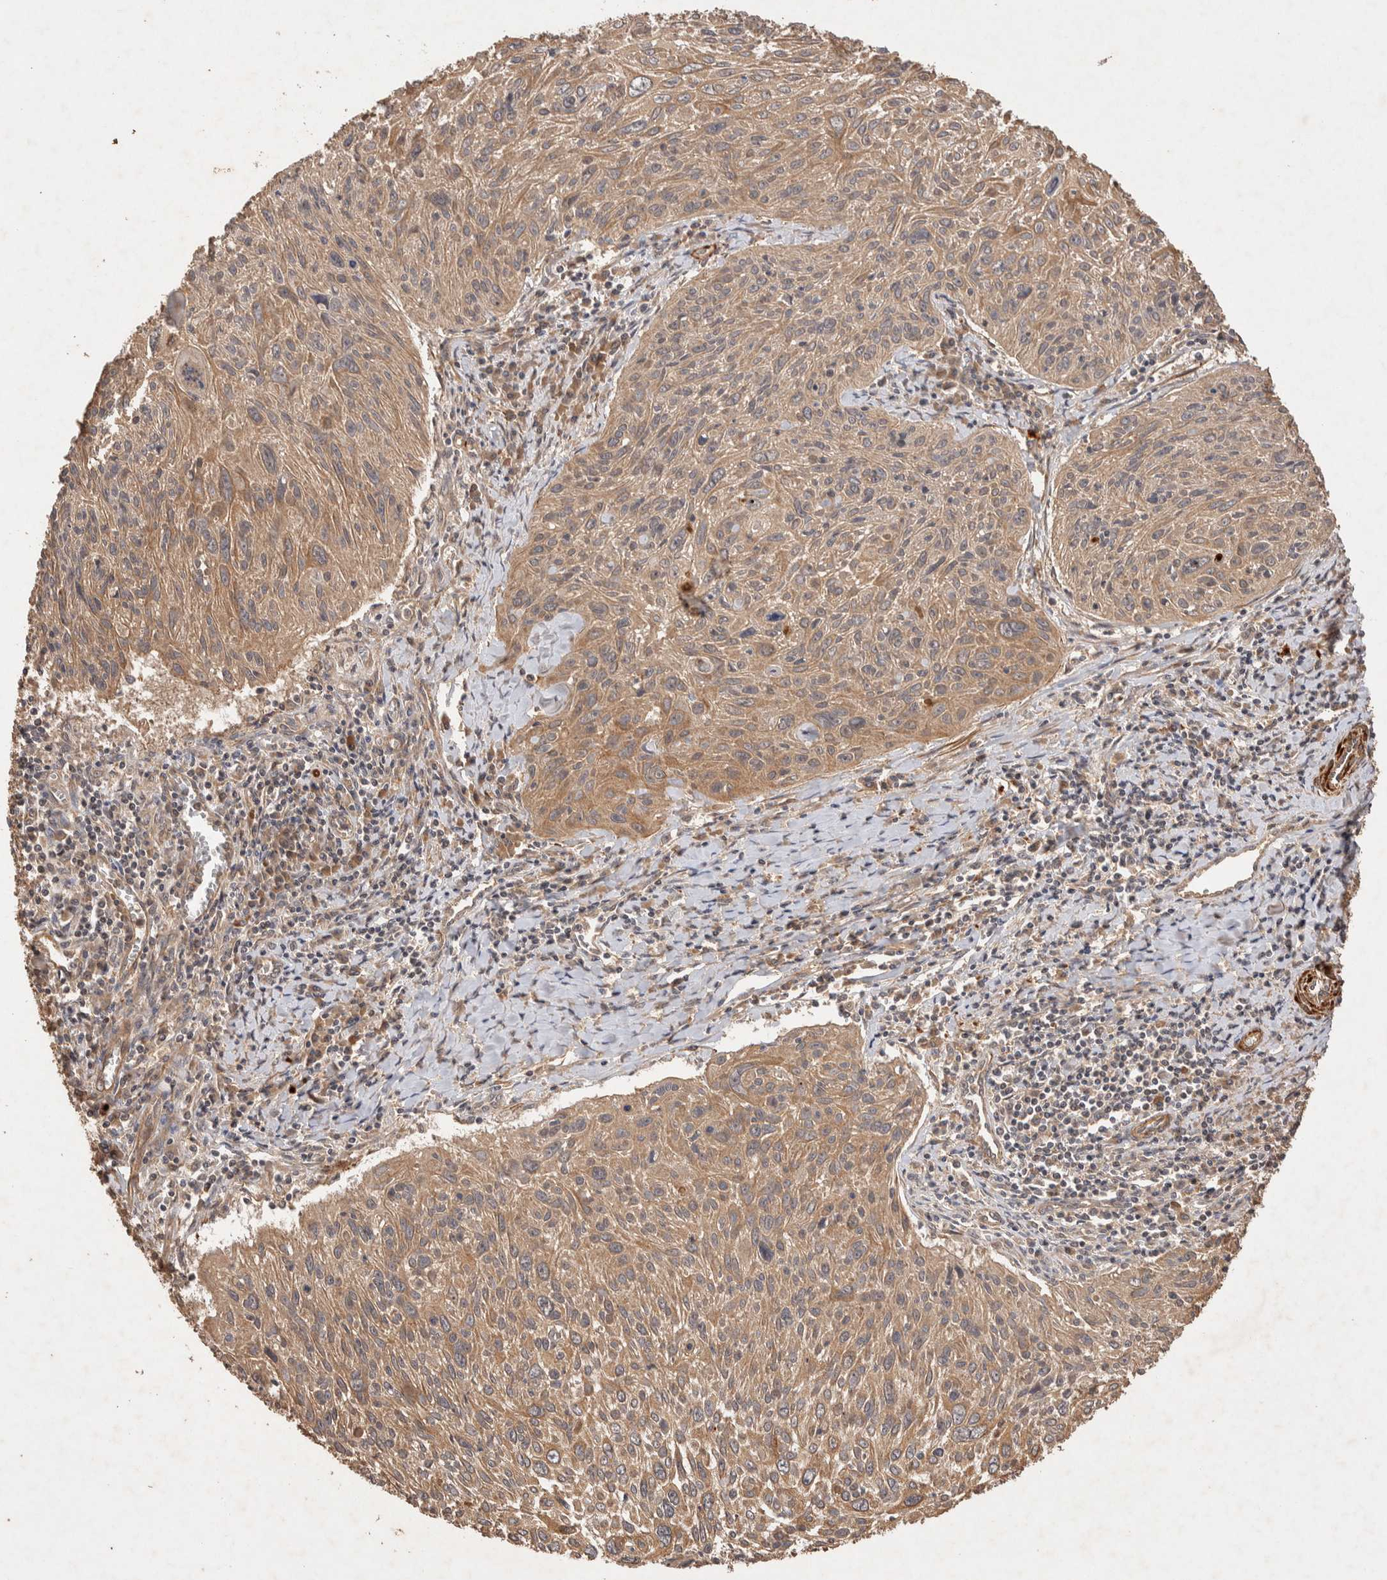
{"staining": {"intensity": "moderate", "quantity": ">75%", "location": "cytoplasmic/membranous"}, "tissue": "cervical cancer", "cell_type": "Tumor cells", "image_type": "cancer", "snomed": [{"axis": "morphology", "description": "Squamous cell carcinoma, NOS"}, {"axis": "topography", "description": "Cervix"}], "caption": "Immunohistochemical staining of human squamous cell carcinoma (cervical) exhibits moderate cytoplasmic/membranous protein staining in approximately >75% of tumor cells. (DAB = brown stain, brightfield microscopy at high magnification).", "gene": "NSMAF", "patient": {"sex": "female", "age": 51}}